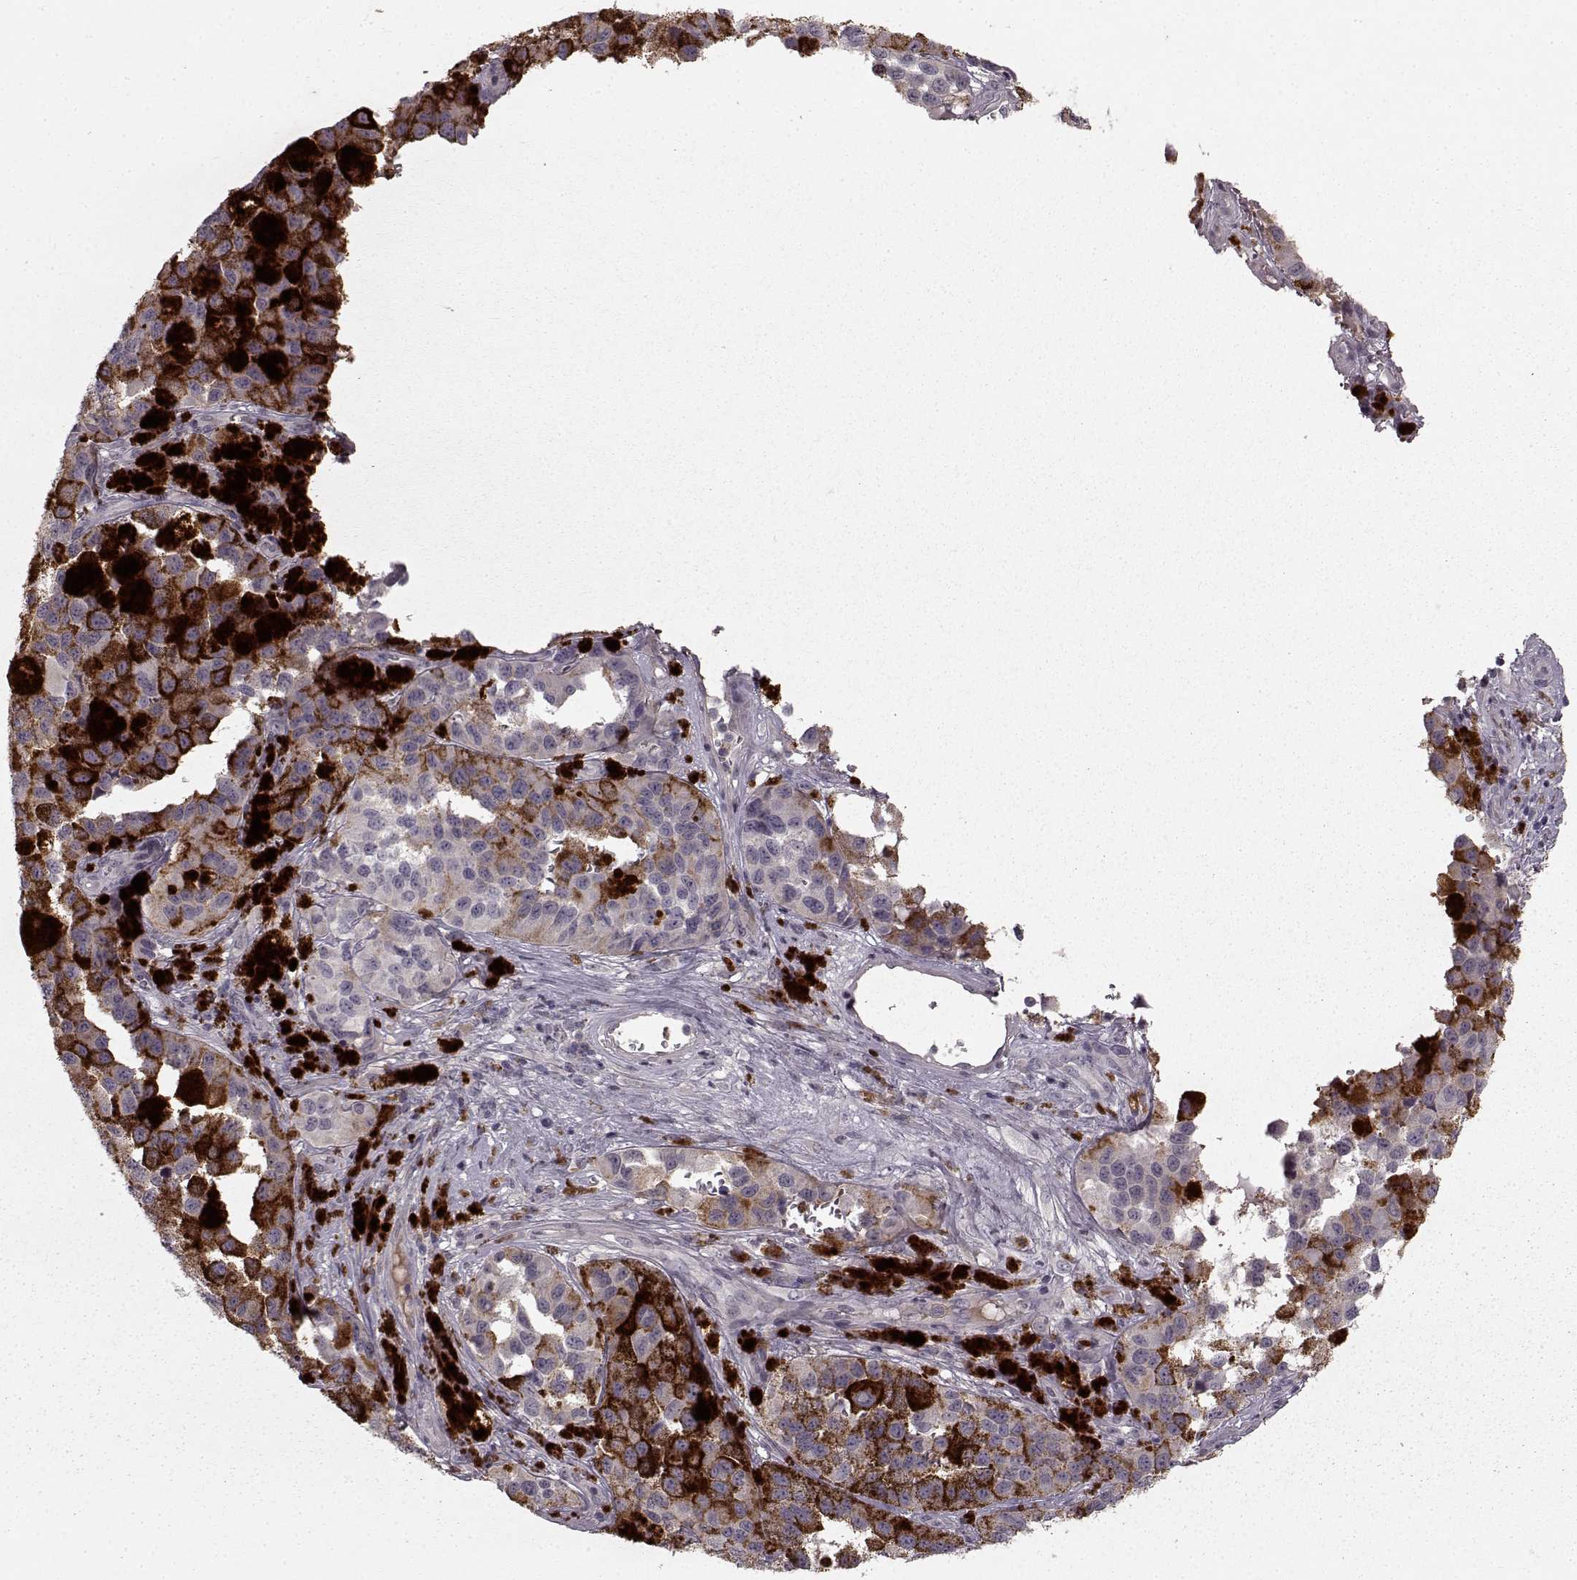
{"staining": {"intensity": "weak", "quantity": "<25%", "location": "cytoplasmic/membranous"}, "tissue": "melanoma", "cell_type": "Tumor cells", "image_type": "cancer", "snomed": [{"axis": "morphology", "description": "Malignant melanoma, NOS"}, {"axis": "topography", "description": "Skin"}], "caption": "A high-resolution histopathology image shows IHC staining of malignant melanoma, which demonstrates no significant staining in tumor cells. Nuclei are stained in blue.", "gene": "SLC22A18", "patient": {"sex": "female", "age": 58}}